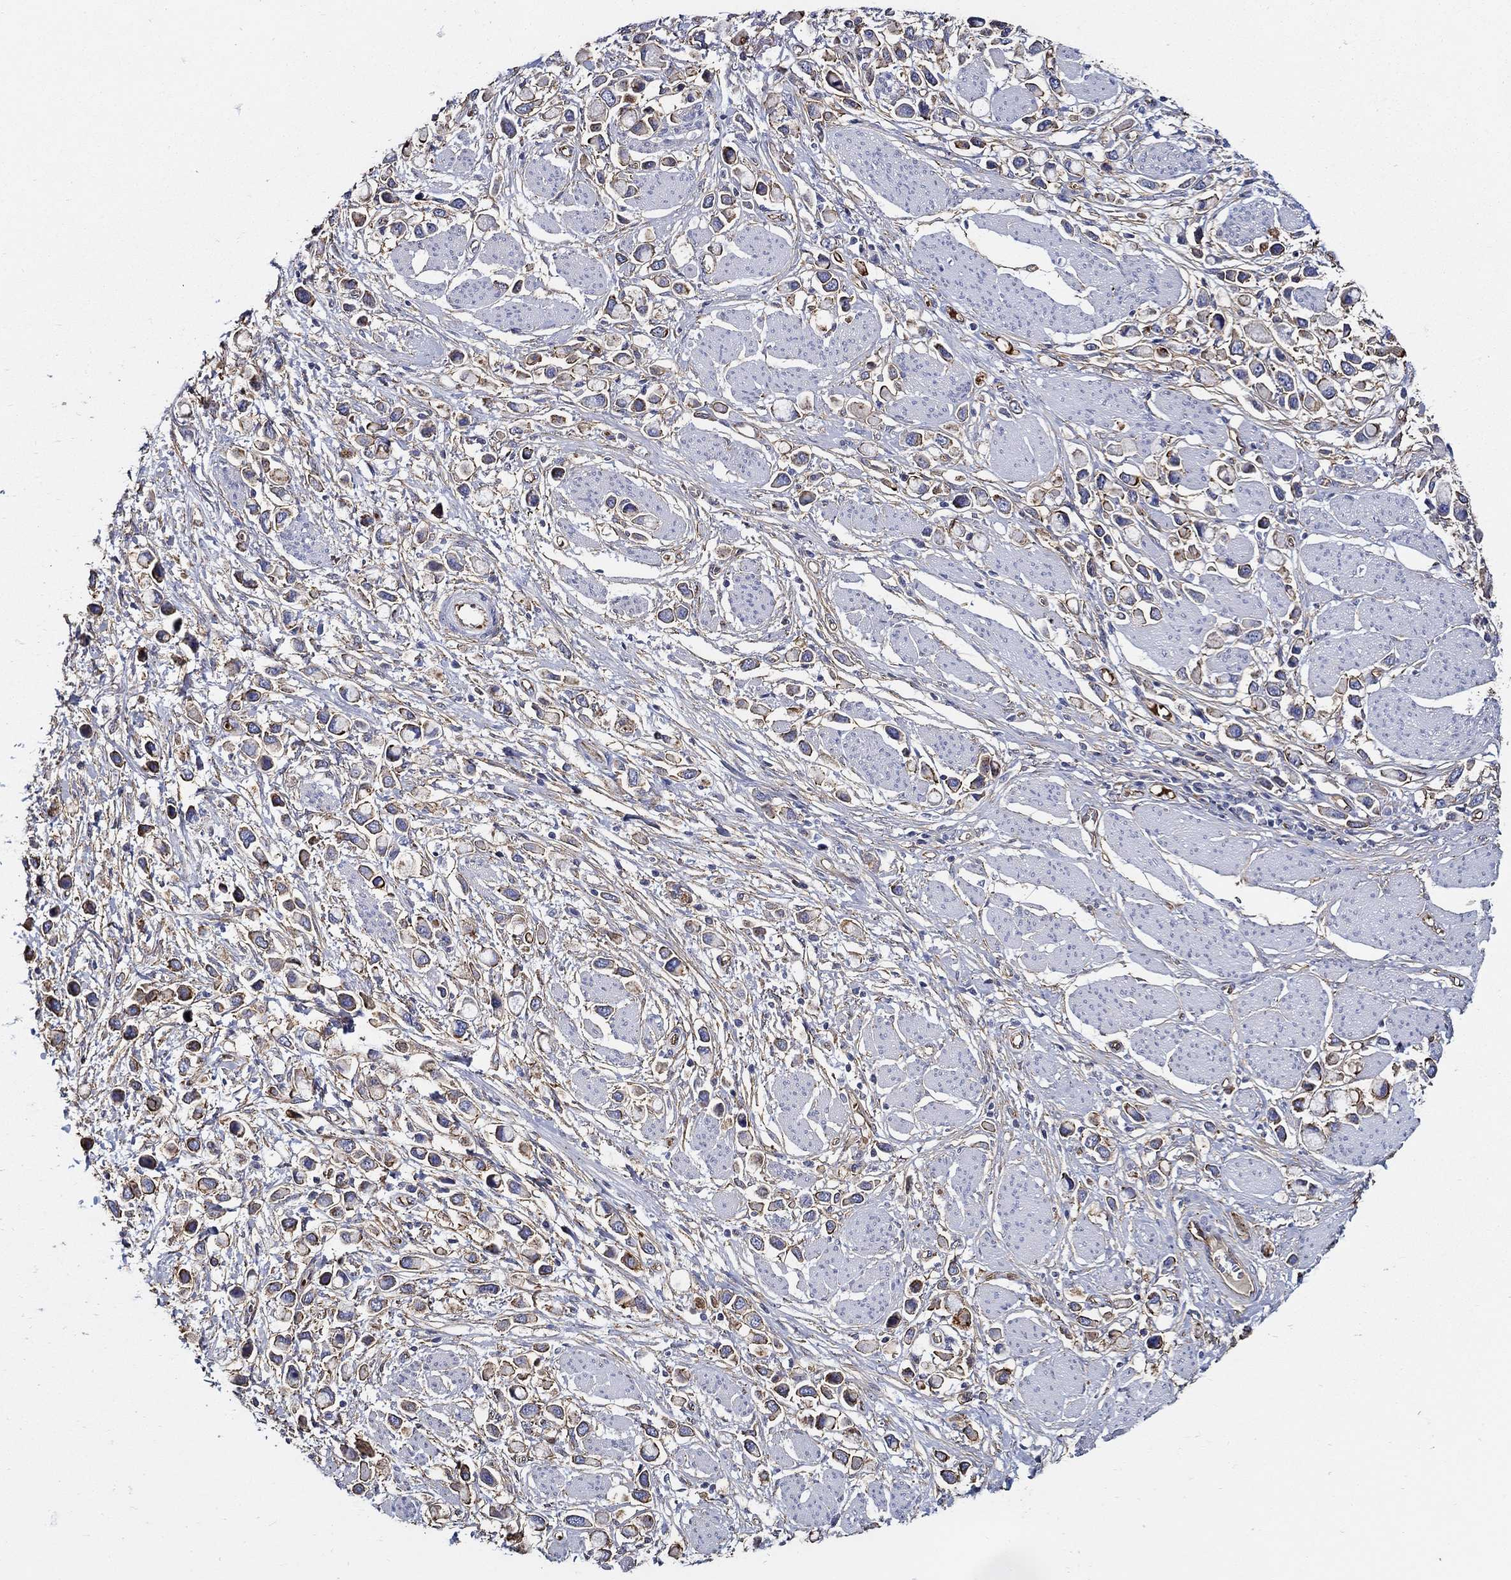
{"staining": {"intensity": "strong", "quantity": "<25%", "location": "cytoplasmic/membranous"}, "tissue": "stomach cancer", "cell_type": "Tumor cells", "image_type": "cancer", "snomed": [{"axis": "morphology", "description": "Adenocarcinoma, NOS"}, {"axis": "topography", "description": "Stomach"}], "caption": "The micrograph displays a brown stain indicating the presence of a protein in the cytoplasmic/membranous of tumor cells in stomach cancer (adenocarcinoma).", "gene": "APBB3", "patient": {"sex": "female", "age": 81}}